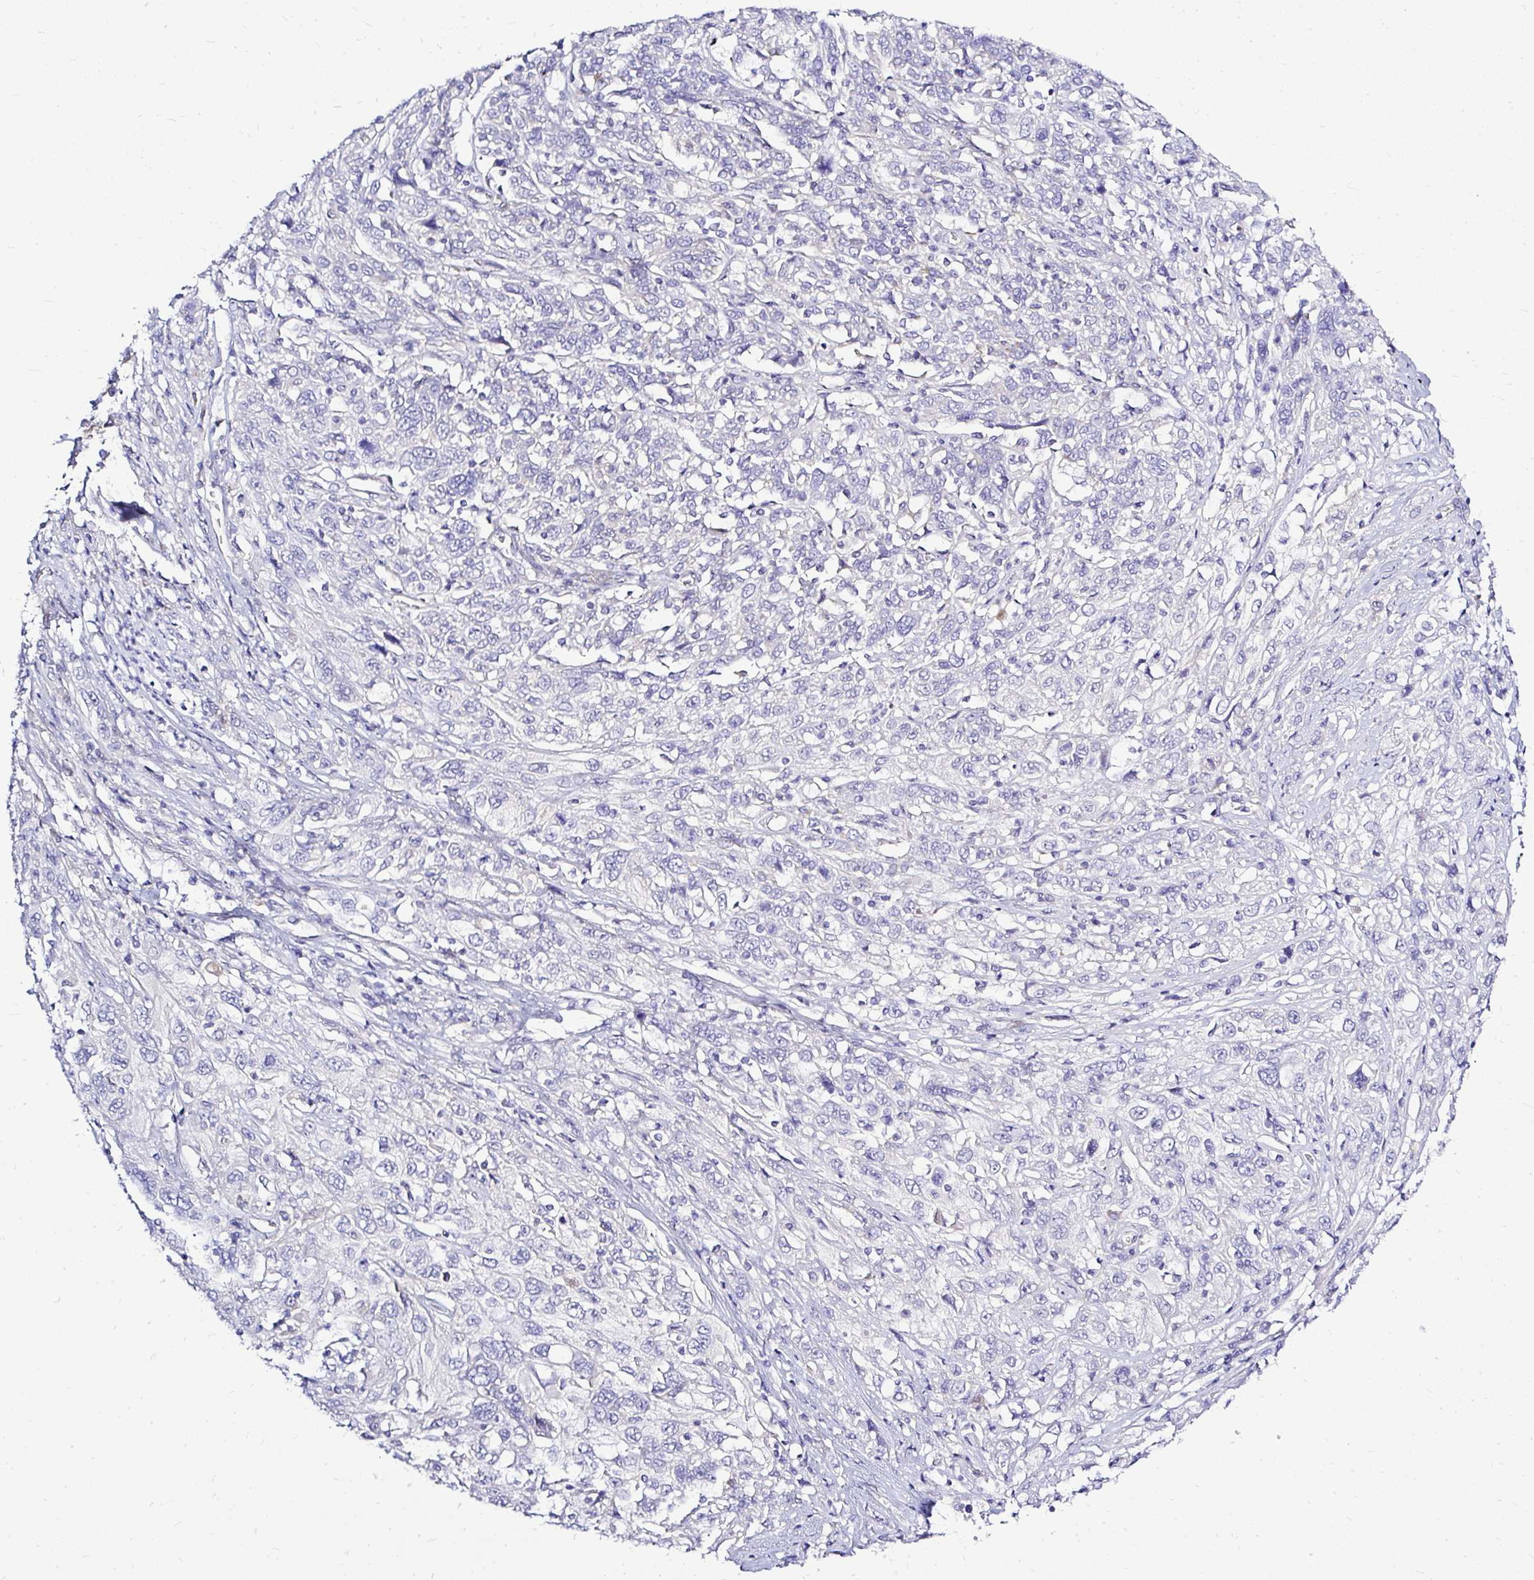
{"staining": {"intensity": "negative", "quantity": "none", "location": "none"}, "tissue": "cervical cancer", "cell_type": "Tumor cells", "image_type": "cancer", "snomed": [{"axis": "morphology", "description": "Squamous cell carcinoma, NOS"}, {"axis": "topography", "description": "Cervix"}], "caption": "A high-resolution micrograph shows immunohistochemistry (IHC) staining of cervical squamous cell carcinoma, which exhibits no significant staining in tumor cells.", "gene": "AMFR", "patient": {"sex": "female", "age": 46}}